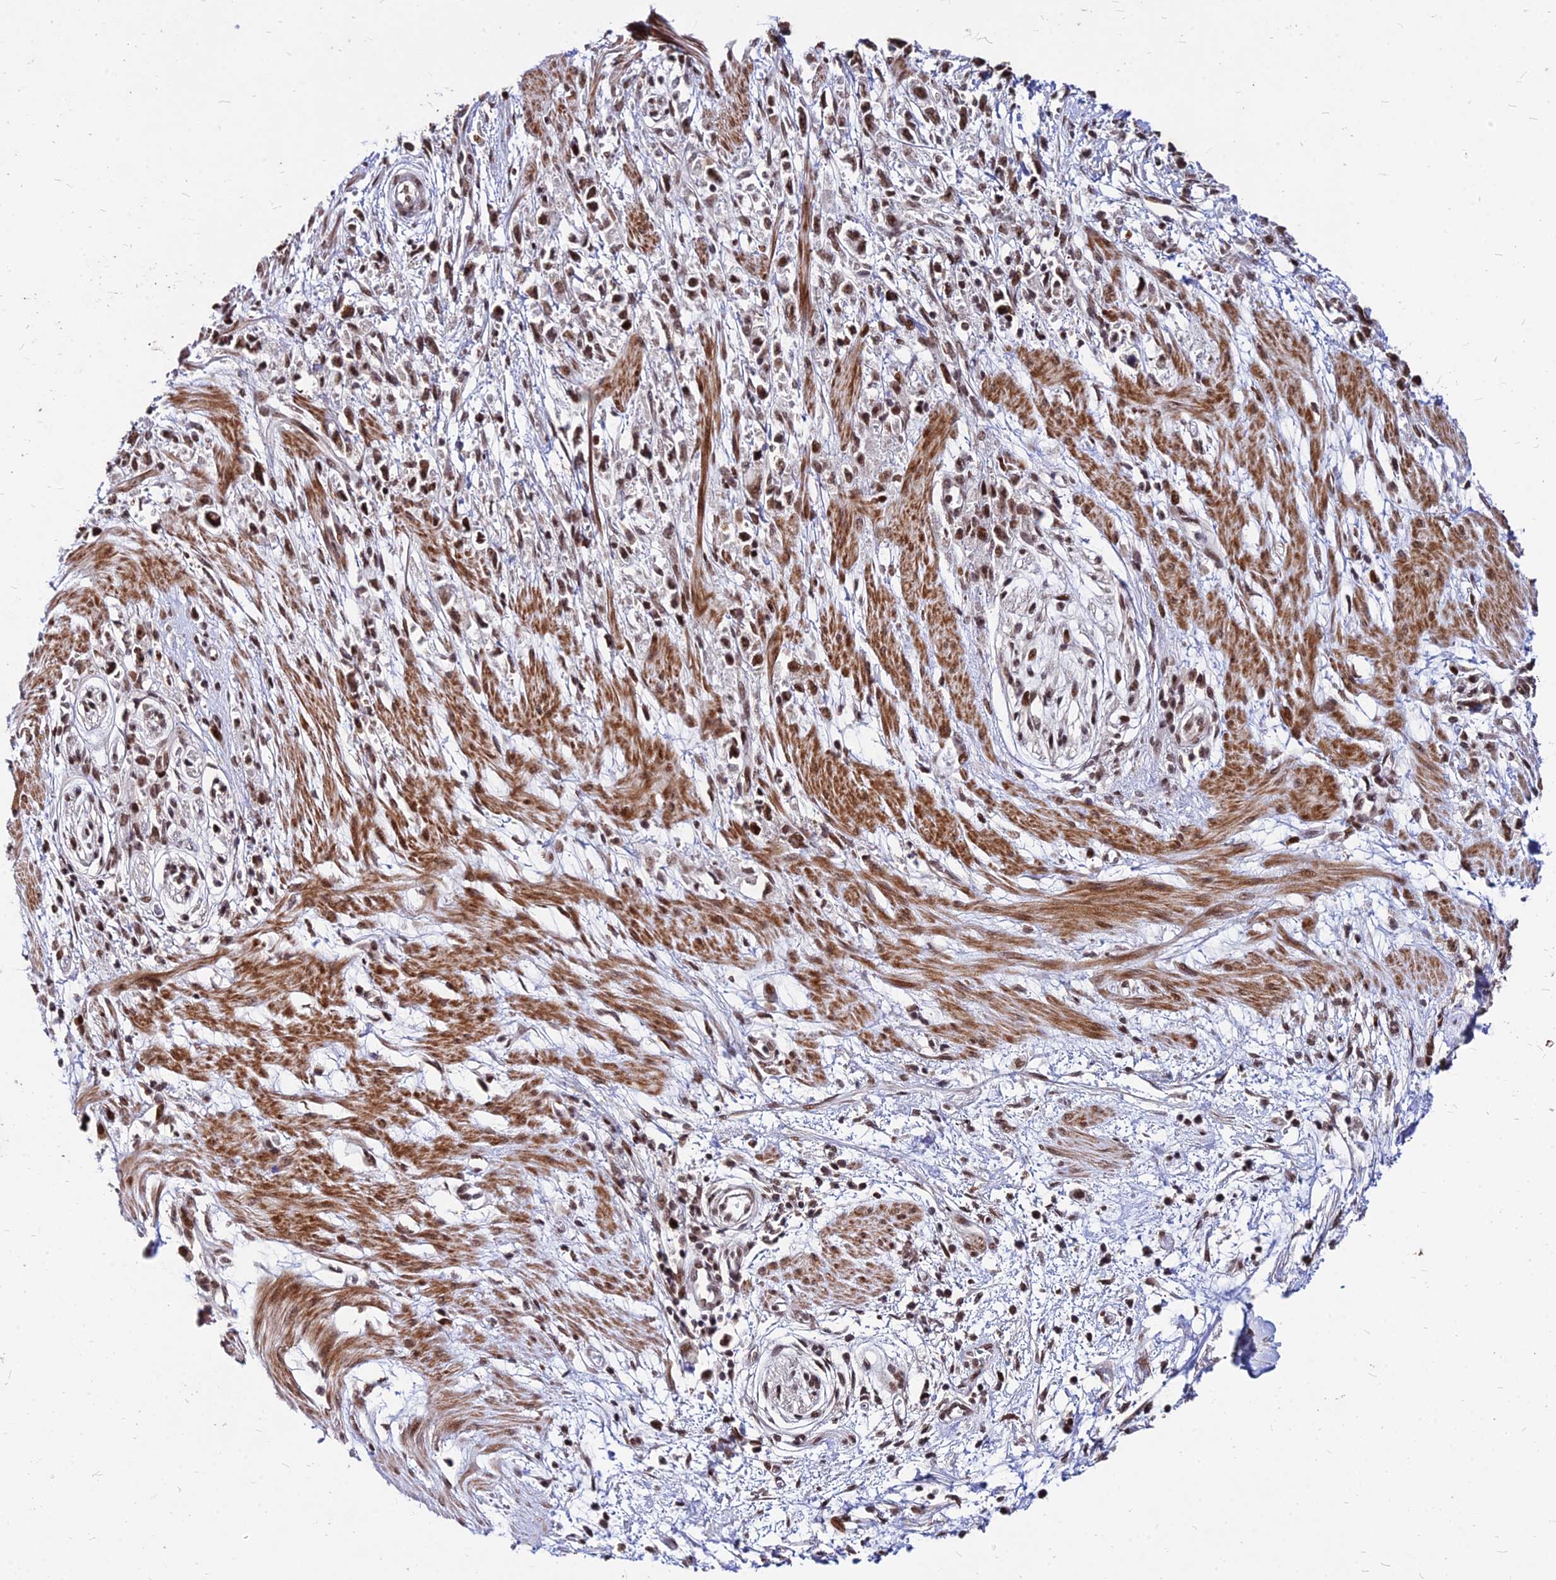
{"staining": {"intensity": "moderate", "quantity": ">75%", "location": "nuclear"}, "tissue": "stomach cancer", "cell_type": "Tumor cells", "image_type": "cancer", "snomed": [{"axis": "morphology", "description": "Adenocarcinoma, NOS"}, {"axis": "topography", "description": "Stomach"}], "caption": "There is medium levels of moderate nuclear expression in tumor cells of stomach adenocarcinoma, as demonstrated by immunohistochemical staining (brown color).", "gene": "ZBED4", "patient": {"sex": "female", "age": 59}}